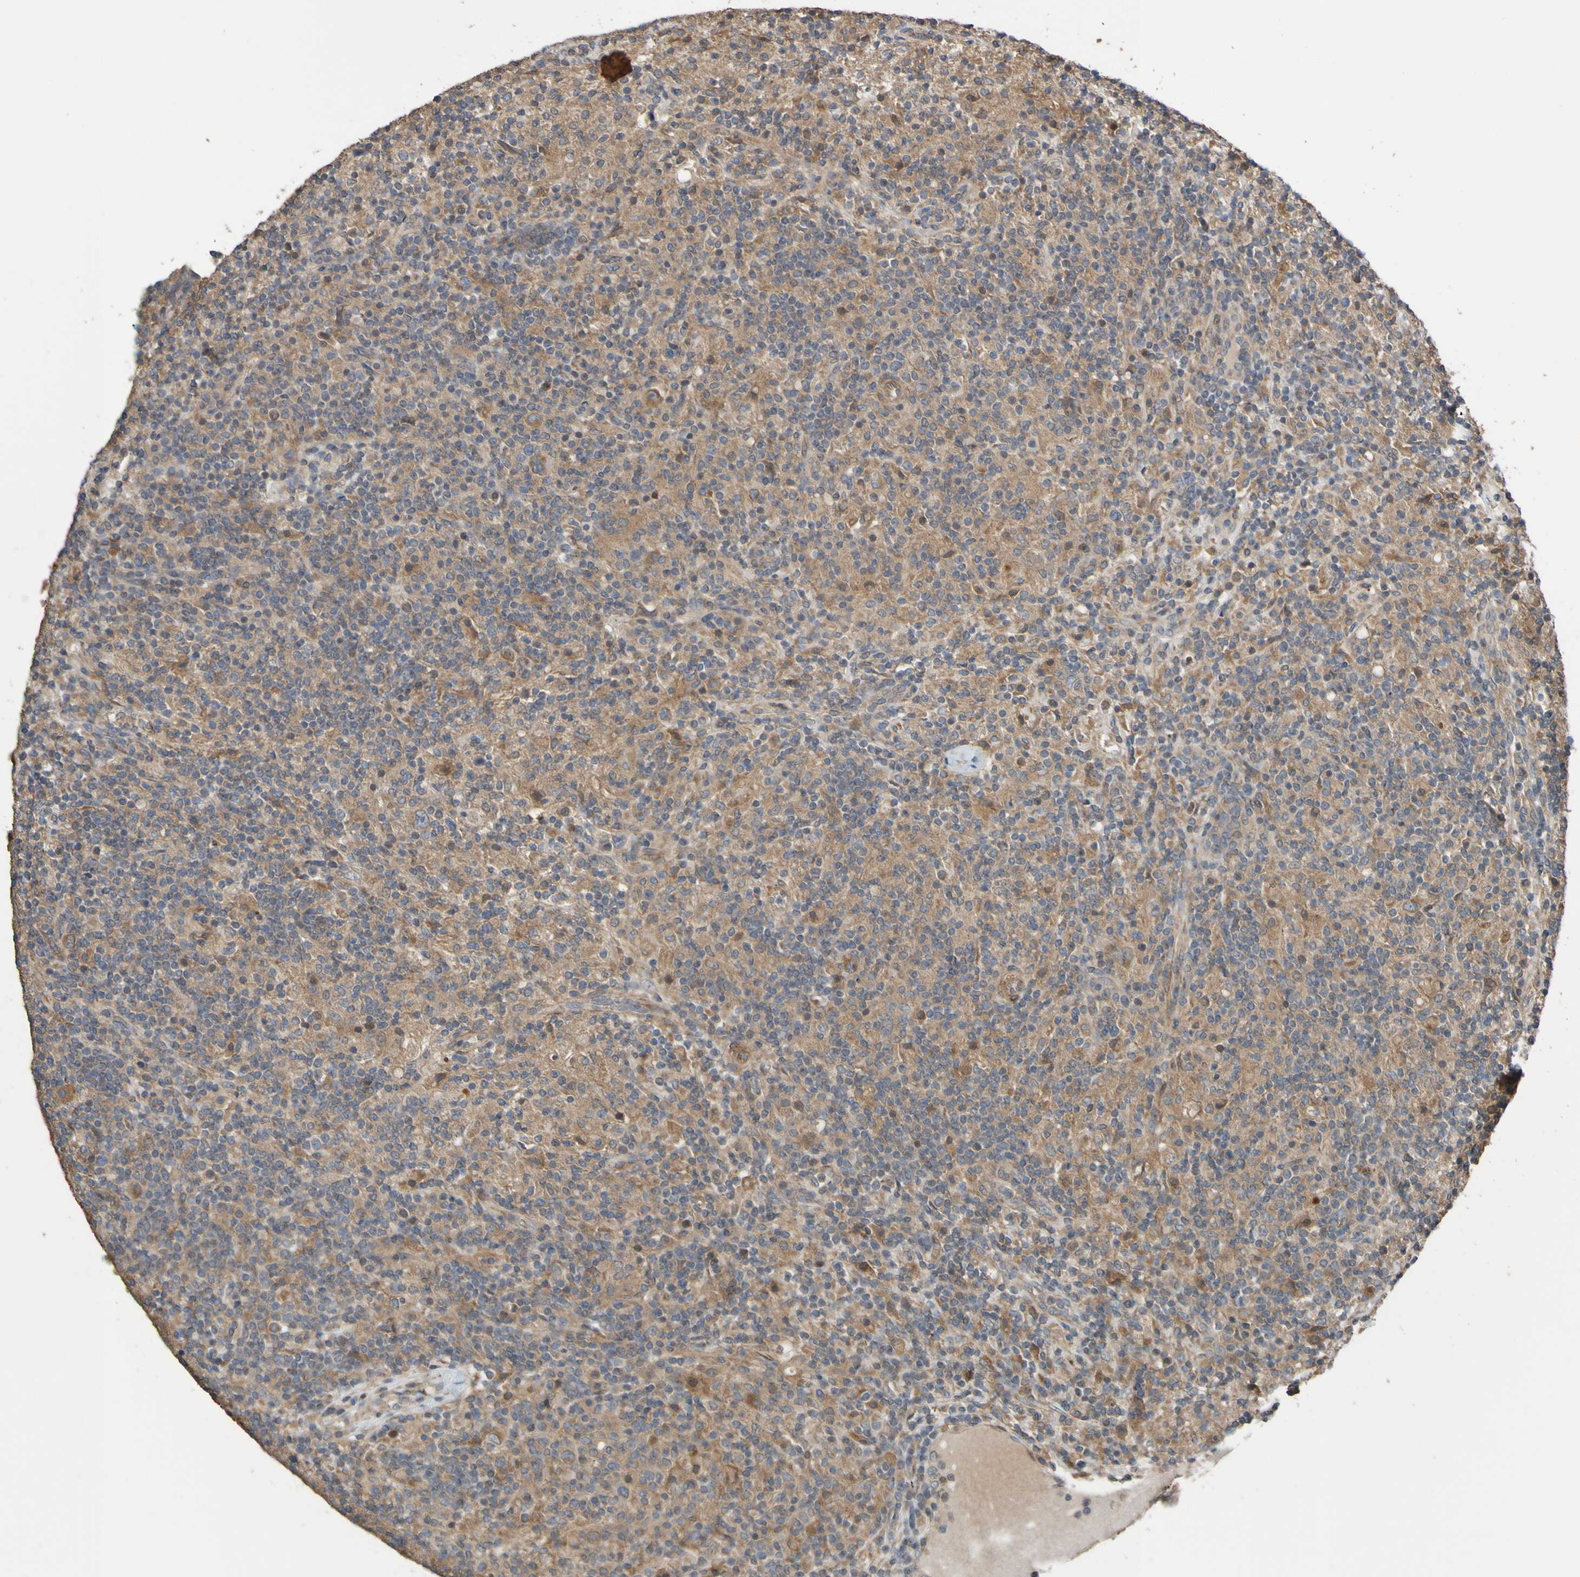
{"staining": {"intensity": "moderate", "quantity": ">75%", "location": "cytoplasmic/membranous"}, "tissue": "lymphoma", "cell_type": "Tumor cells", "image_type": "cancer", "snomed": [{"axis": "morphology", "description": "Hodgkin's disease, NOS"}, {"axis": "topography", "description": "Lymph node"}], "caption": "DAB (3,3'-diaminobenzidine) immunohistochemical staining of lymphoma shows moderate cytoplasmic/membranous protein expression in about >75% of tumor cells.", "gene": "UCN", "patient": {"sex": "male", "age": 70}}